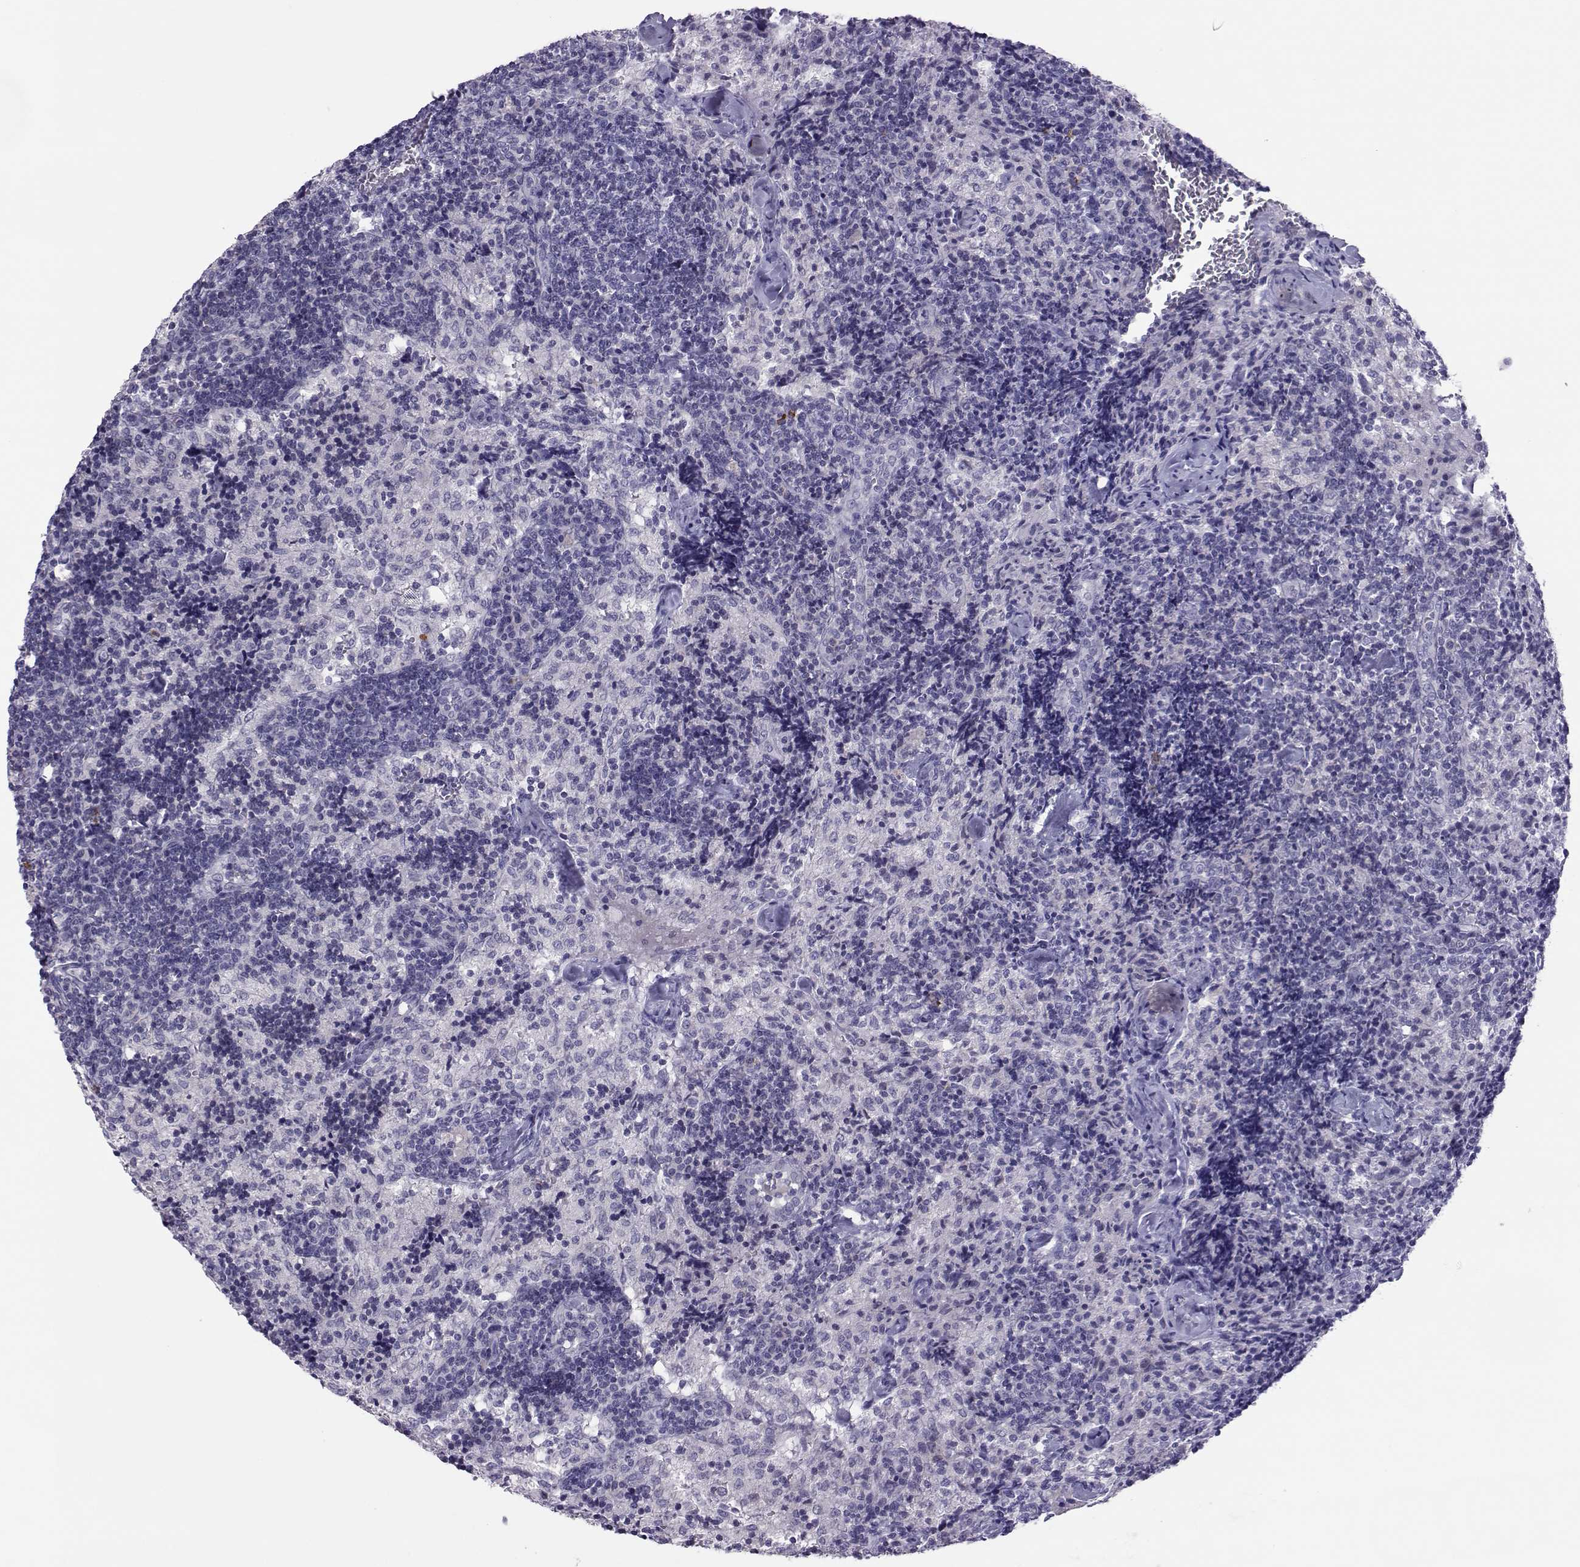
{"staining": {"intensity": "negative", "quantity": "none", "location": "none"}, "tissue": "lymph node", "cell_type": "Germinal center cells", "image_type": "normal", "snomed": [{"axis": "morphology", "description": "Normal tissue, NOS"}, {"axis": "topography", "description": "Lymph node"}], "caption": "DAB immunohistochemical staining of unremarkable human lymph node exhibits no significant staining in germinal center cells.", "gene": "TRPM7", "patient": {"sex": "female", "age": 52}}